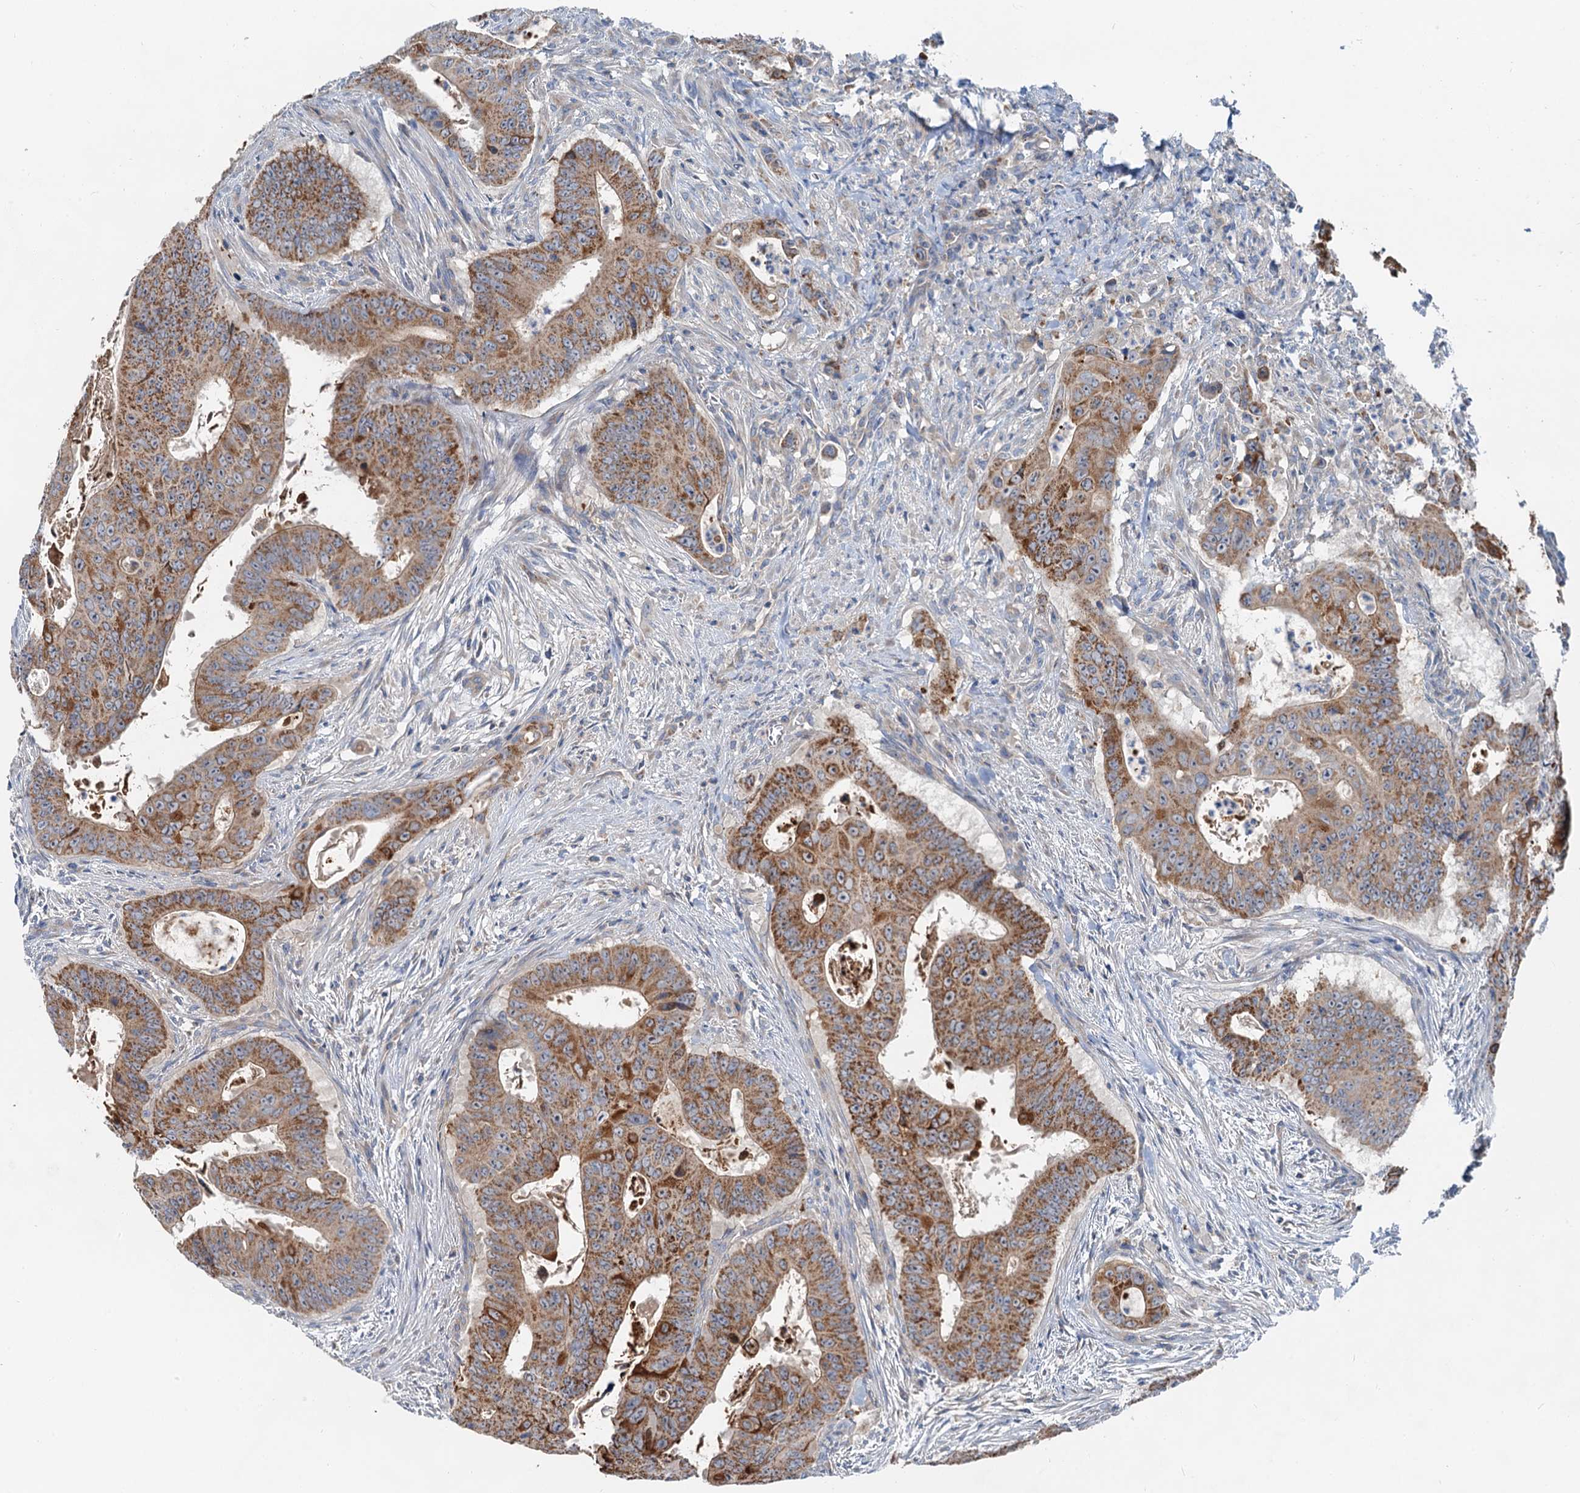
{"staining": {"intensity": "moderate", "quantity": ">75%", "location": "cytoplasmic/membranous"}, "tissue": "colorectal cancer", "cell_type": "Tumor cells", "image_type": "cancer", "snomed": [{"axis": "morphology", "description": "Adenocarcinoma, NOS"}, {"axis": "topography", "description": "Rectum"}], "caption": "IHC image of colorectal cancer stained for a protein (brown), which reveals medium levels of moderate cytoplasmic/membranous positivity in approximately >75% of tumor cells.", "gene": "ANKRD26", "patient": {"sex": "female", "age": 75}}